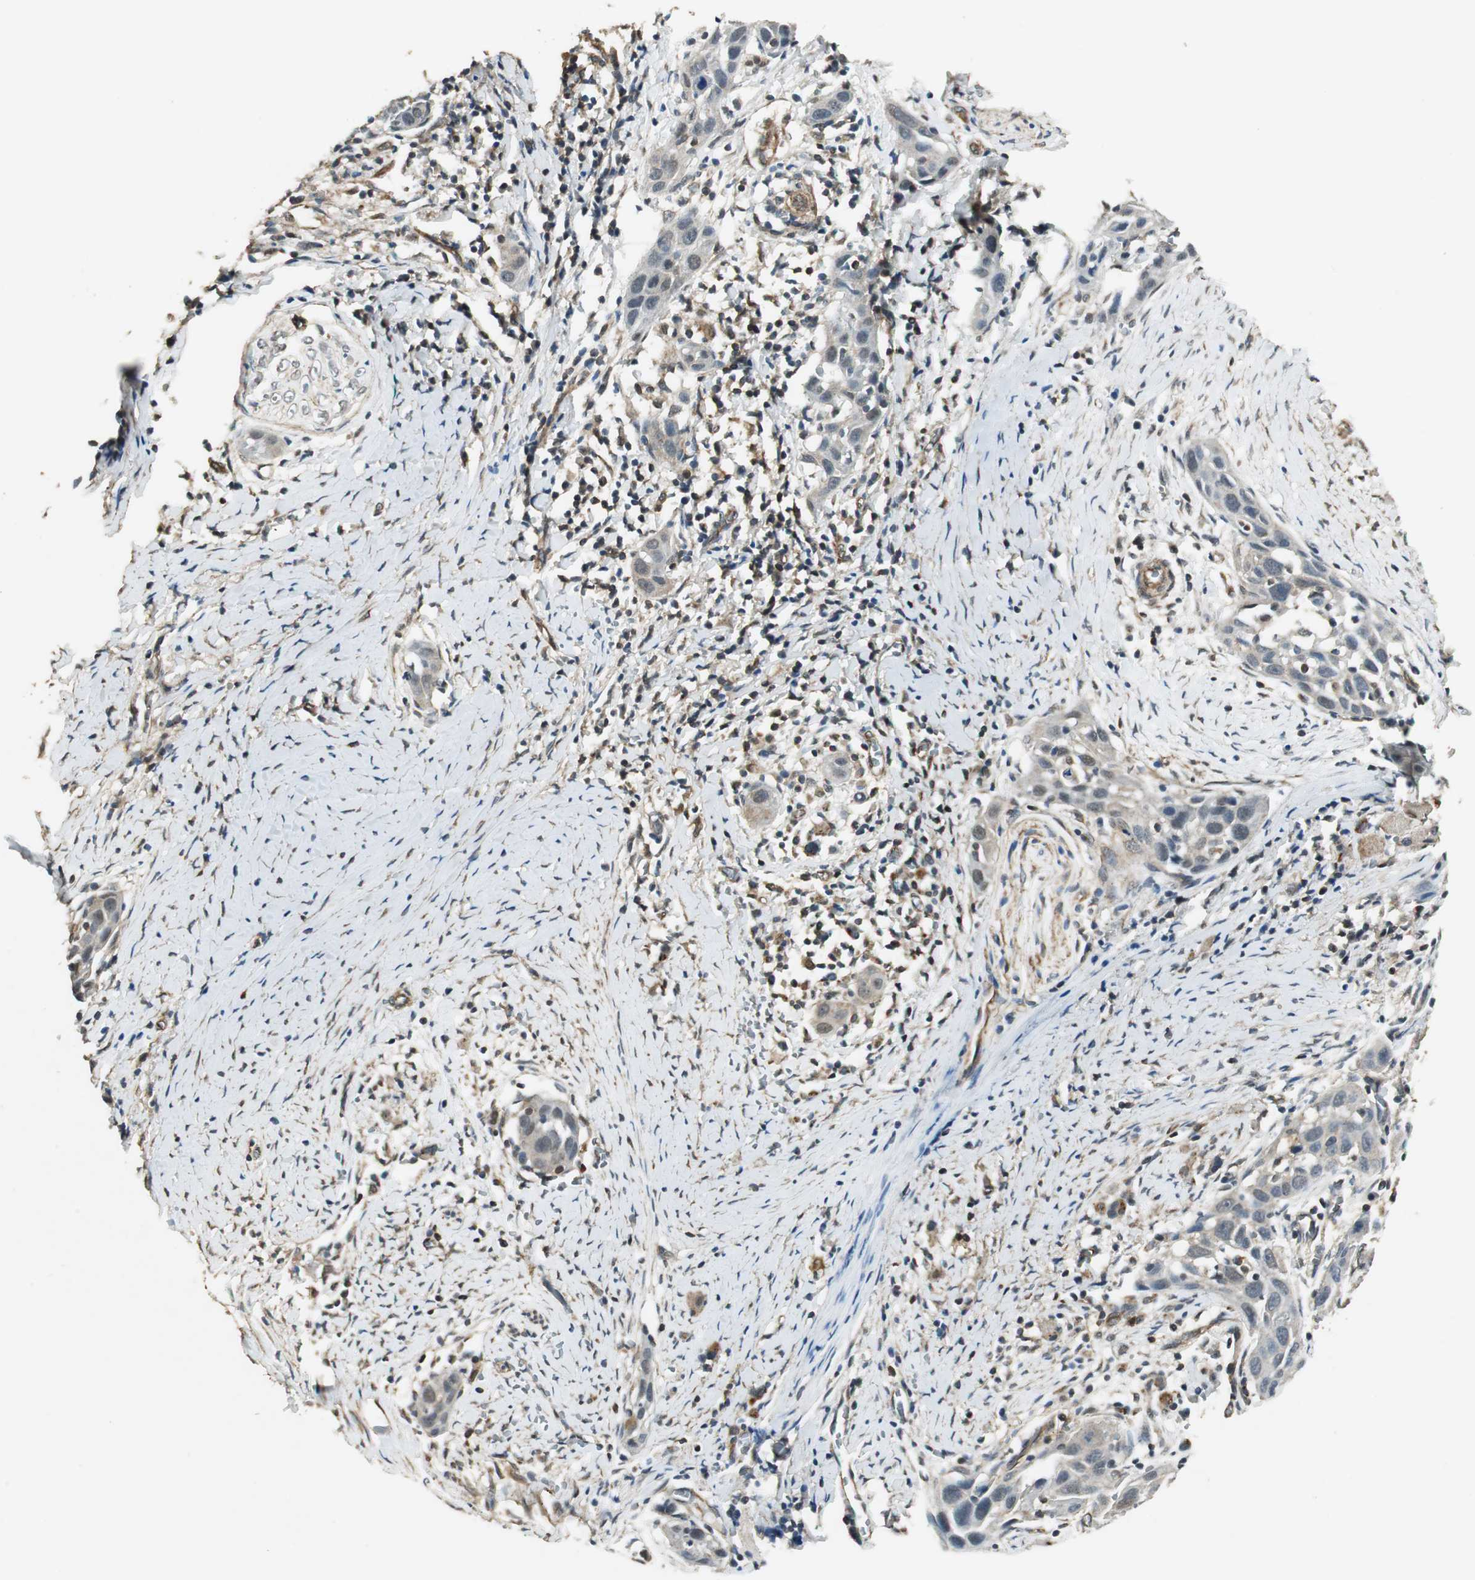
{"staining": {"intensity": "weak", "quantity": "25%-75%", "location": "cytoplasmic/membranous"}, "tissue": "head and neck cancer", "cell_type": "Tumor cells", "image_type": "cancer", "snomed": [{"axis": "morphology", "description": "Normal tissue, NOS"}, {"axis": "morphology", "description": "Squamous cell carcinoma, NOS"}, {"axis": "topography", "description": "Oral tissue"}, {"axis": "topography", "description": "Head-Neck"}], "caption": "Immunohistochemical staining of head and neck squamous cell carcinoma reveals low levels of weak cytoplasmic/membranous staining in about 25%-75% of tumor cells. Using DAB (3,3'-diaminobenzidine) (brown) and hematoxylin (blue) stains, captured at high magnification using brightfield microscopy.", "gene": "PSMB4", "patient": {"sex": "female", "age": 50}}